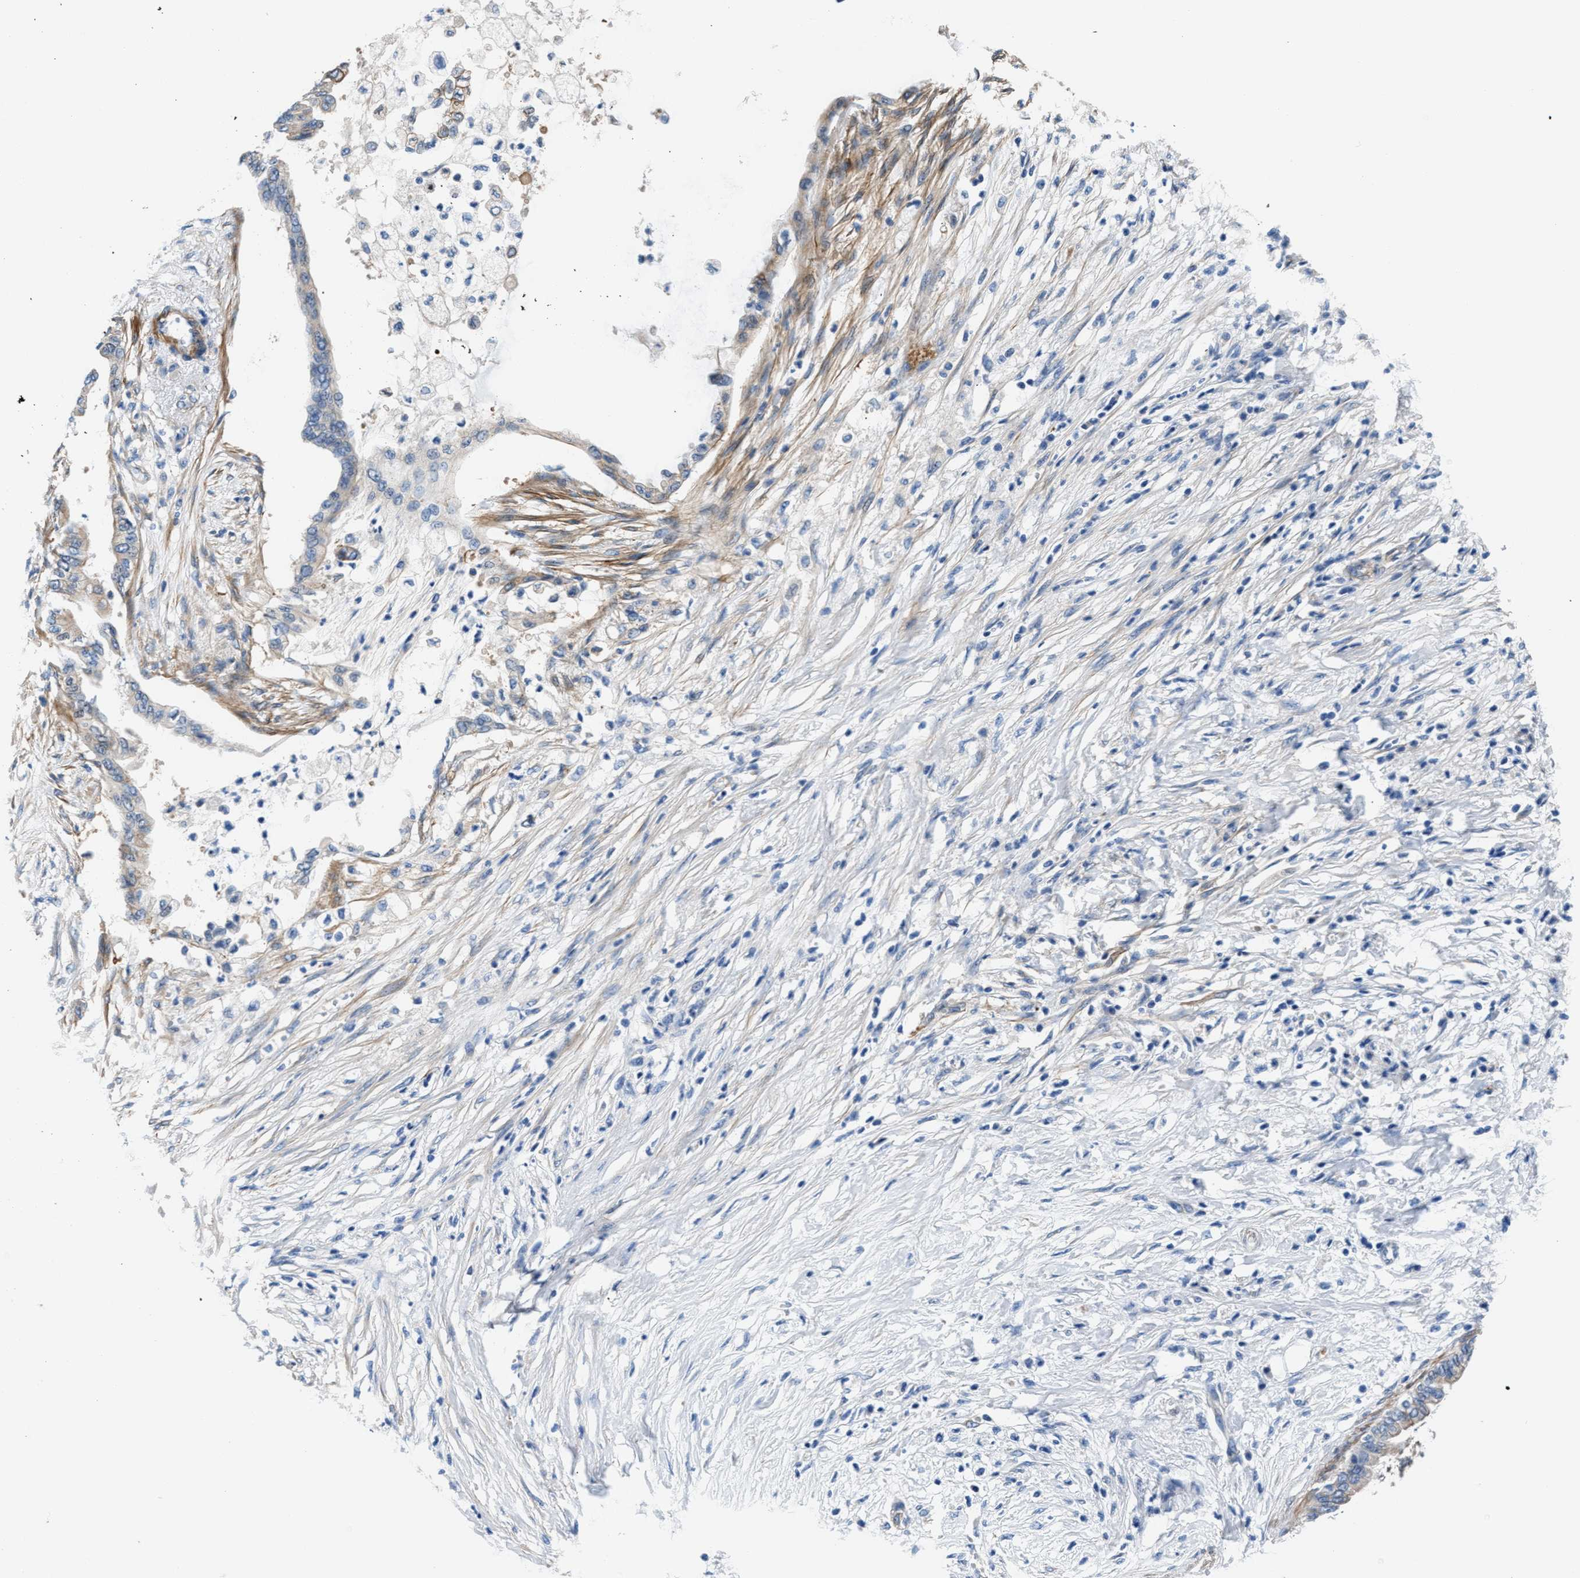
{"staining": {"intensity": "moderate", "quantity": ">75%", "location": "cytoplasmic/membranous"}, "tissue": "pancreatic cancer", "cell_type": "Tumor cells", "image_type": "cancer", "snomed": [{"axis": "morphology", "description": "Normal tissue, NOS"}, {"axis": "morphology", "description": "Adenocarcinoma, NOS"}, {"axis": "topography", "description": "Pancreas"}, {"axis": "topography", "description": "Duodenum"}], "caption": "A brown stain highlights moderate cytoplasmic/membranous staining of a protein in pancreatic cancer (adenocarcinoma) tumor cells. The staining is performed using DAB brown chromogen to label protein expression. The nuclei are counter-stained blue using hematoxylin.", "gene": "PARG", "patient": {"sex": "female", "age": 60}}